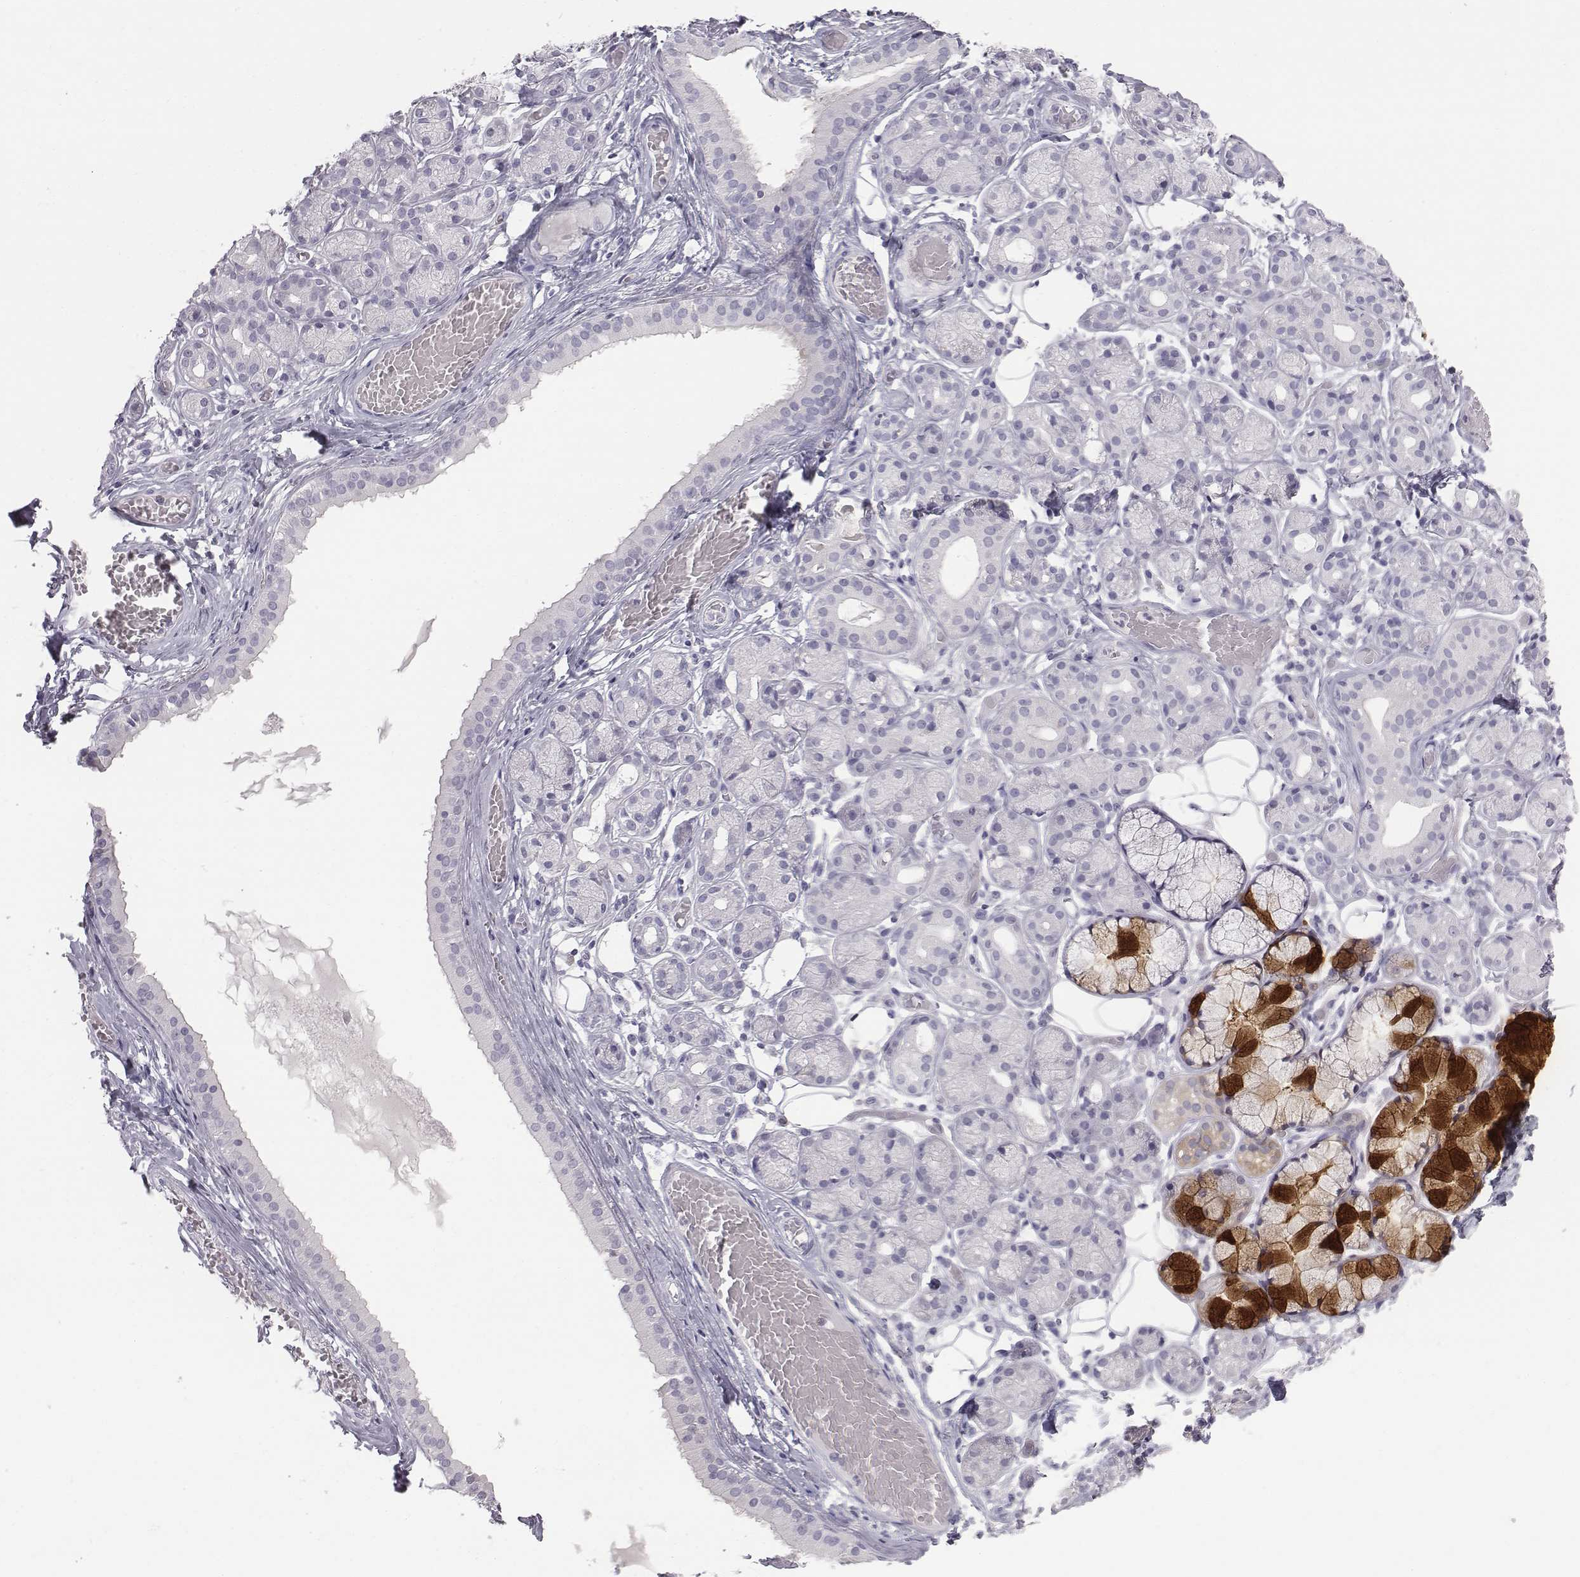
{"staining": {"intensity": "strong", "quantity": "<25%", "location": "cytoplasmic/membranous"}, "tissue": "salivary gland", "cell_type": "Glandular cells", "image_type": "normal", "snomed": [{"axis": "morphology", "description": "Normal tissue, NOS"}, {"axis": "topography", "description": "Salivary gland"}, {"axis": "topography", "description": "Peripheral nerve tissue"}], "caption": "DAB (3,3'-diaminobenzidine) immunohistochemical staining of benign salivary gland displays strong cytoplasmic/membranous protein expression in about <25% of glandular cells. (Brightfield microscopy of DAB IHC at high magnification).", "gene": "C6orf58", "patient": {"sex": "male", "age": 71}}